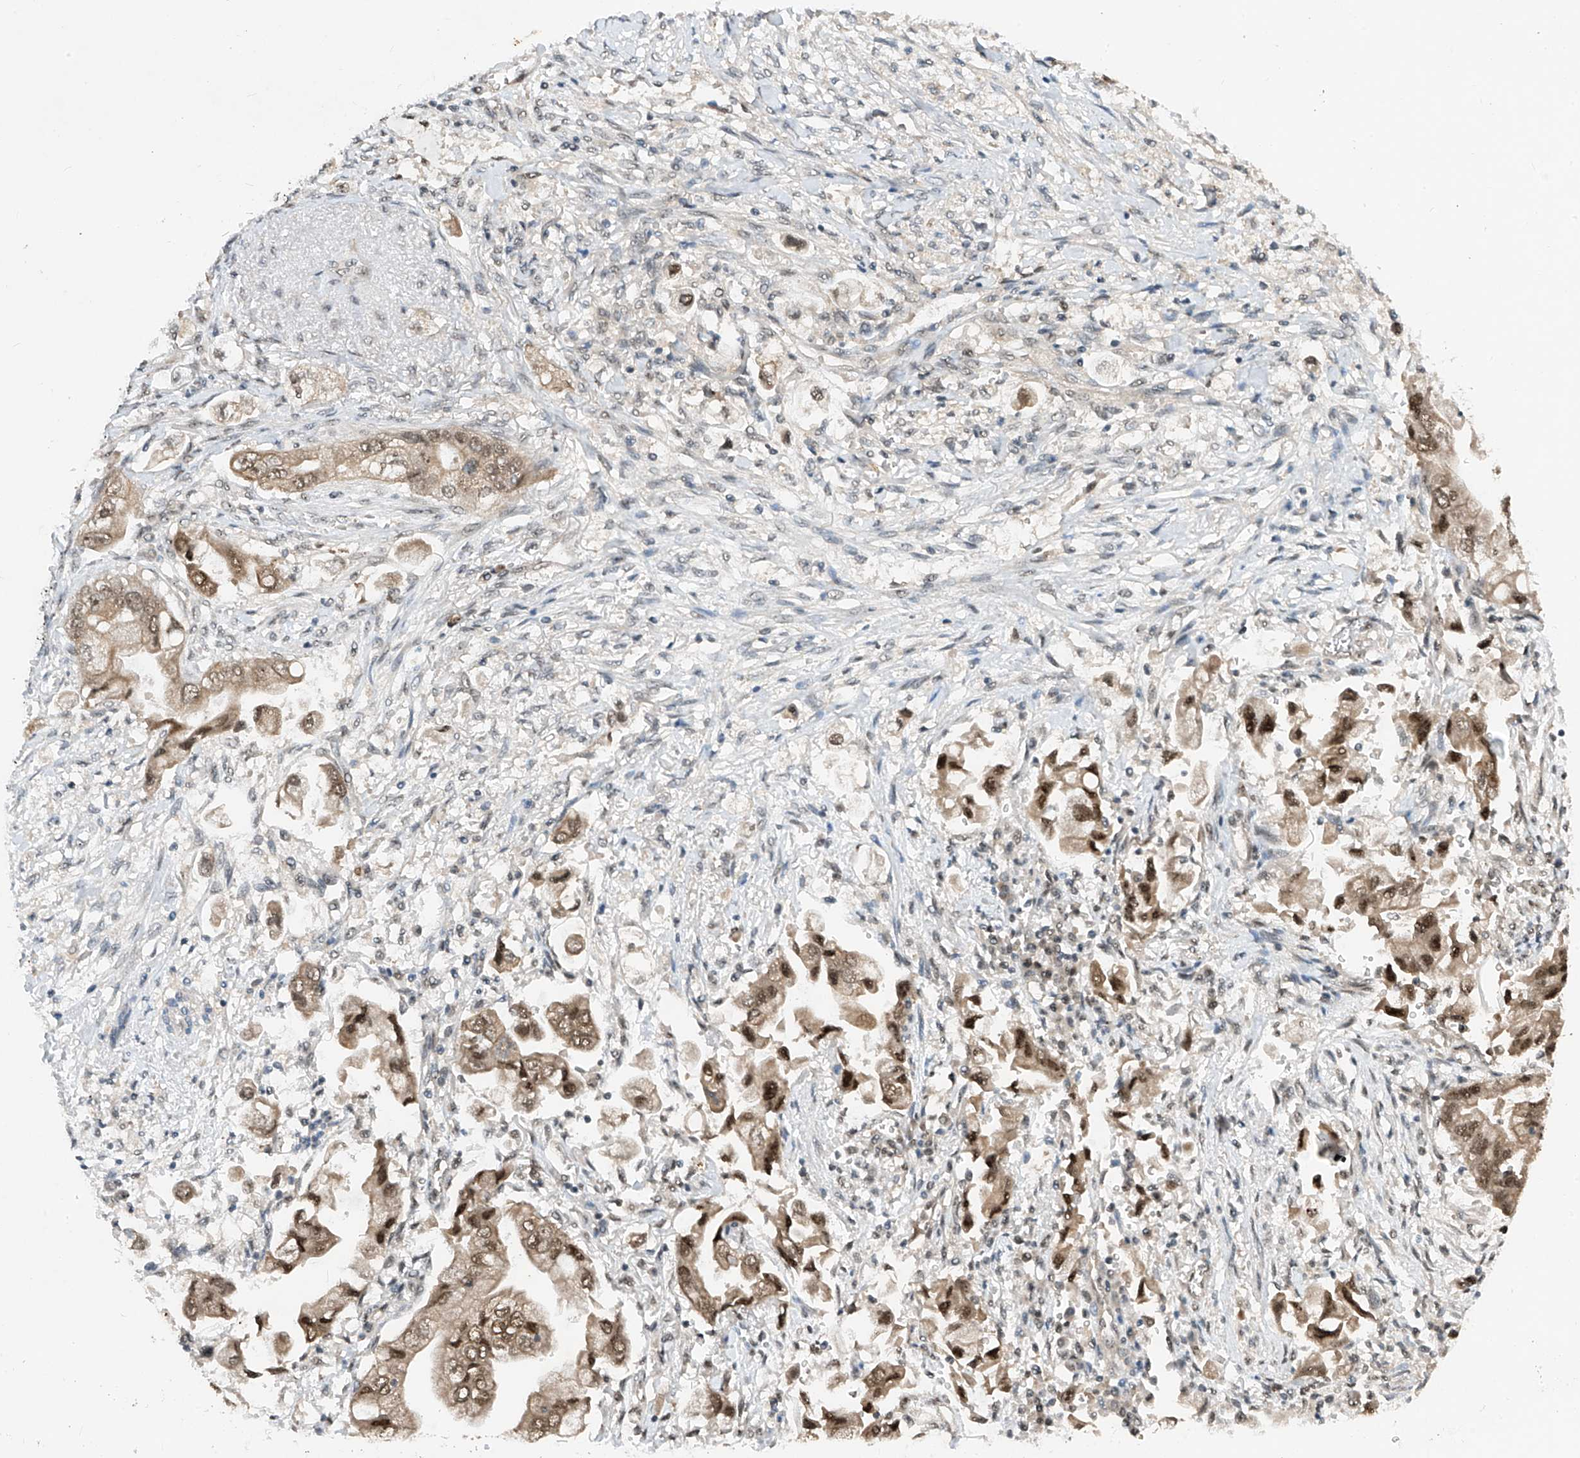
{"staining": {"intensity": "moderate", "quantity": ">75%", "location": "cytoplasmic/membranous,nuclear"}, "tissue": "stomach cancer", "cell_type": "Tumor cells", "image_type": "cancer", "snomed": [{"axis": "morphology", "description": "Adenocarcinoma, NOS"}, {"axis": "topography", "description": "Stomach"}], "caption": "Tumor cells reveal medium levels of moderate cytoplasmic/membranous and nuclear staining in approximately >75% of cells in human stomach cancer. (IHC, brightfield microscopy, high magnification).", "gene": "RPAIN", "patient": {"sex": "male", "age": 62}}